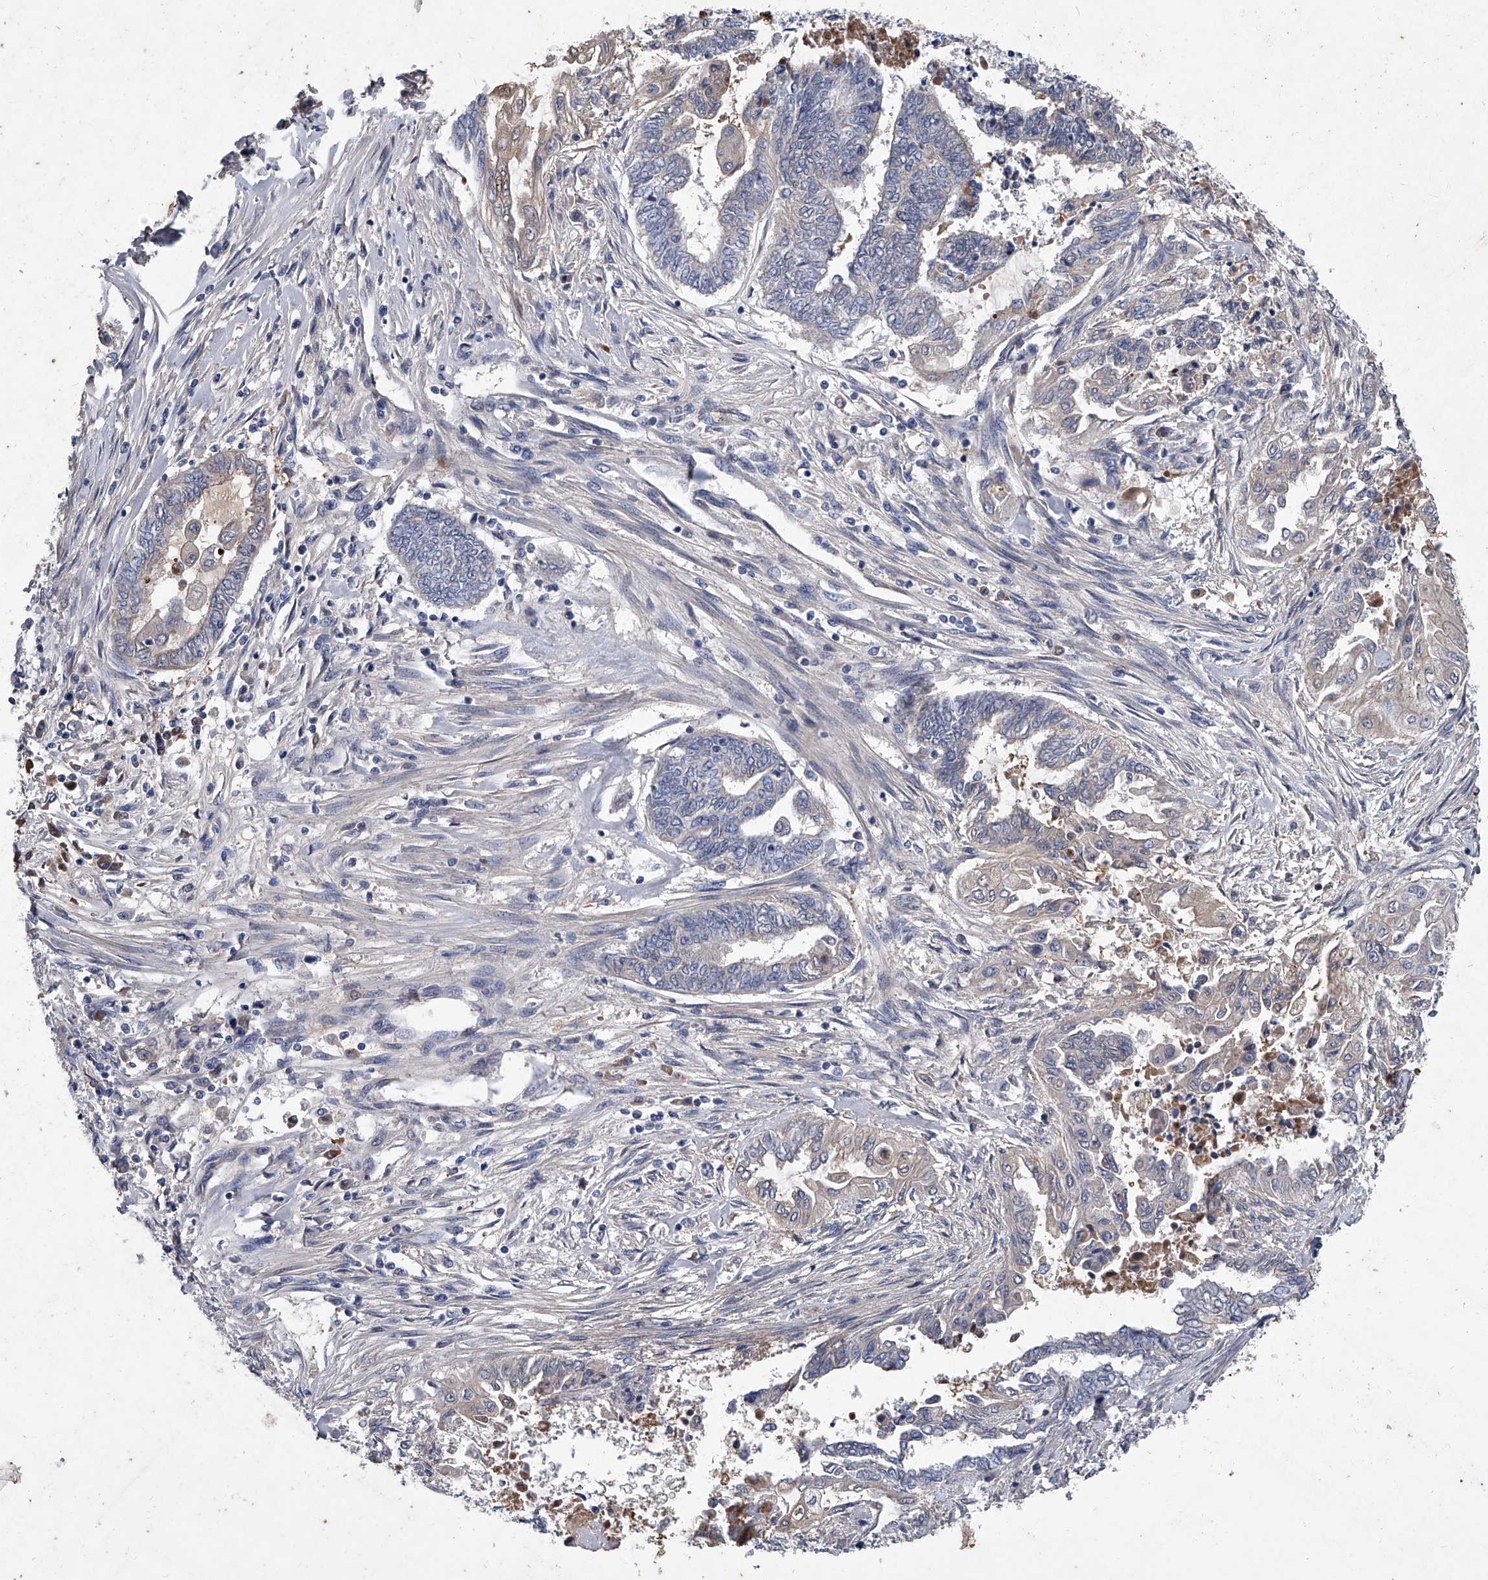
{"staining": {"intensity": "negative", "quantity": "none", "location": "none"}, "tissue": "endometrial cancer", "cell_type": "Tumor cells", "image_type": "cancer", "snomed": [{"axis": "morphology", "description": "Adenocarcinoma, NOS"}, {"axis": "topography", "description": "Uterus"}, {"axis": "topography", "description": "Endometrium"}], "caption": "IHC of human adenocarcinoma (endometrial) shows no staining in tumor cells. Brightfield microscopy of immunohistochemistry stained with DAB (3,3'-diaminobenzidine) (brown) and hematoxylin (blue), captured at high magnification.", "gene": "C5", "patient": {"sex": "female", "age": 70}}